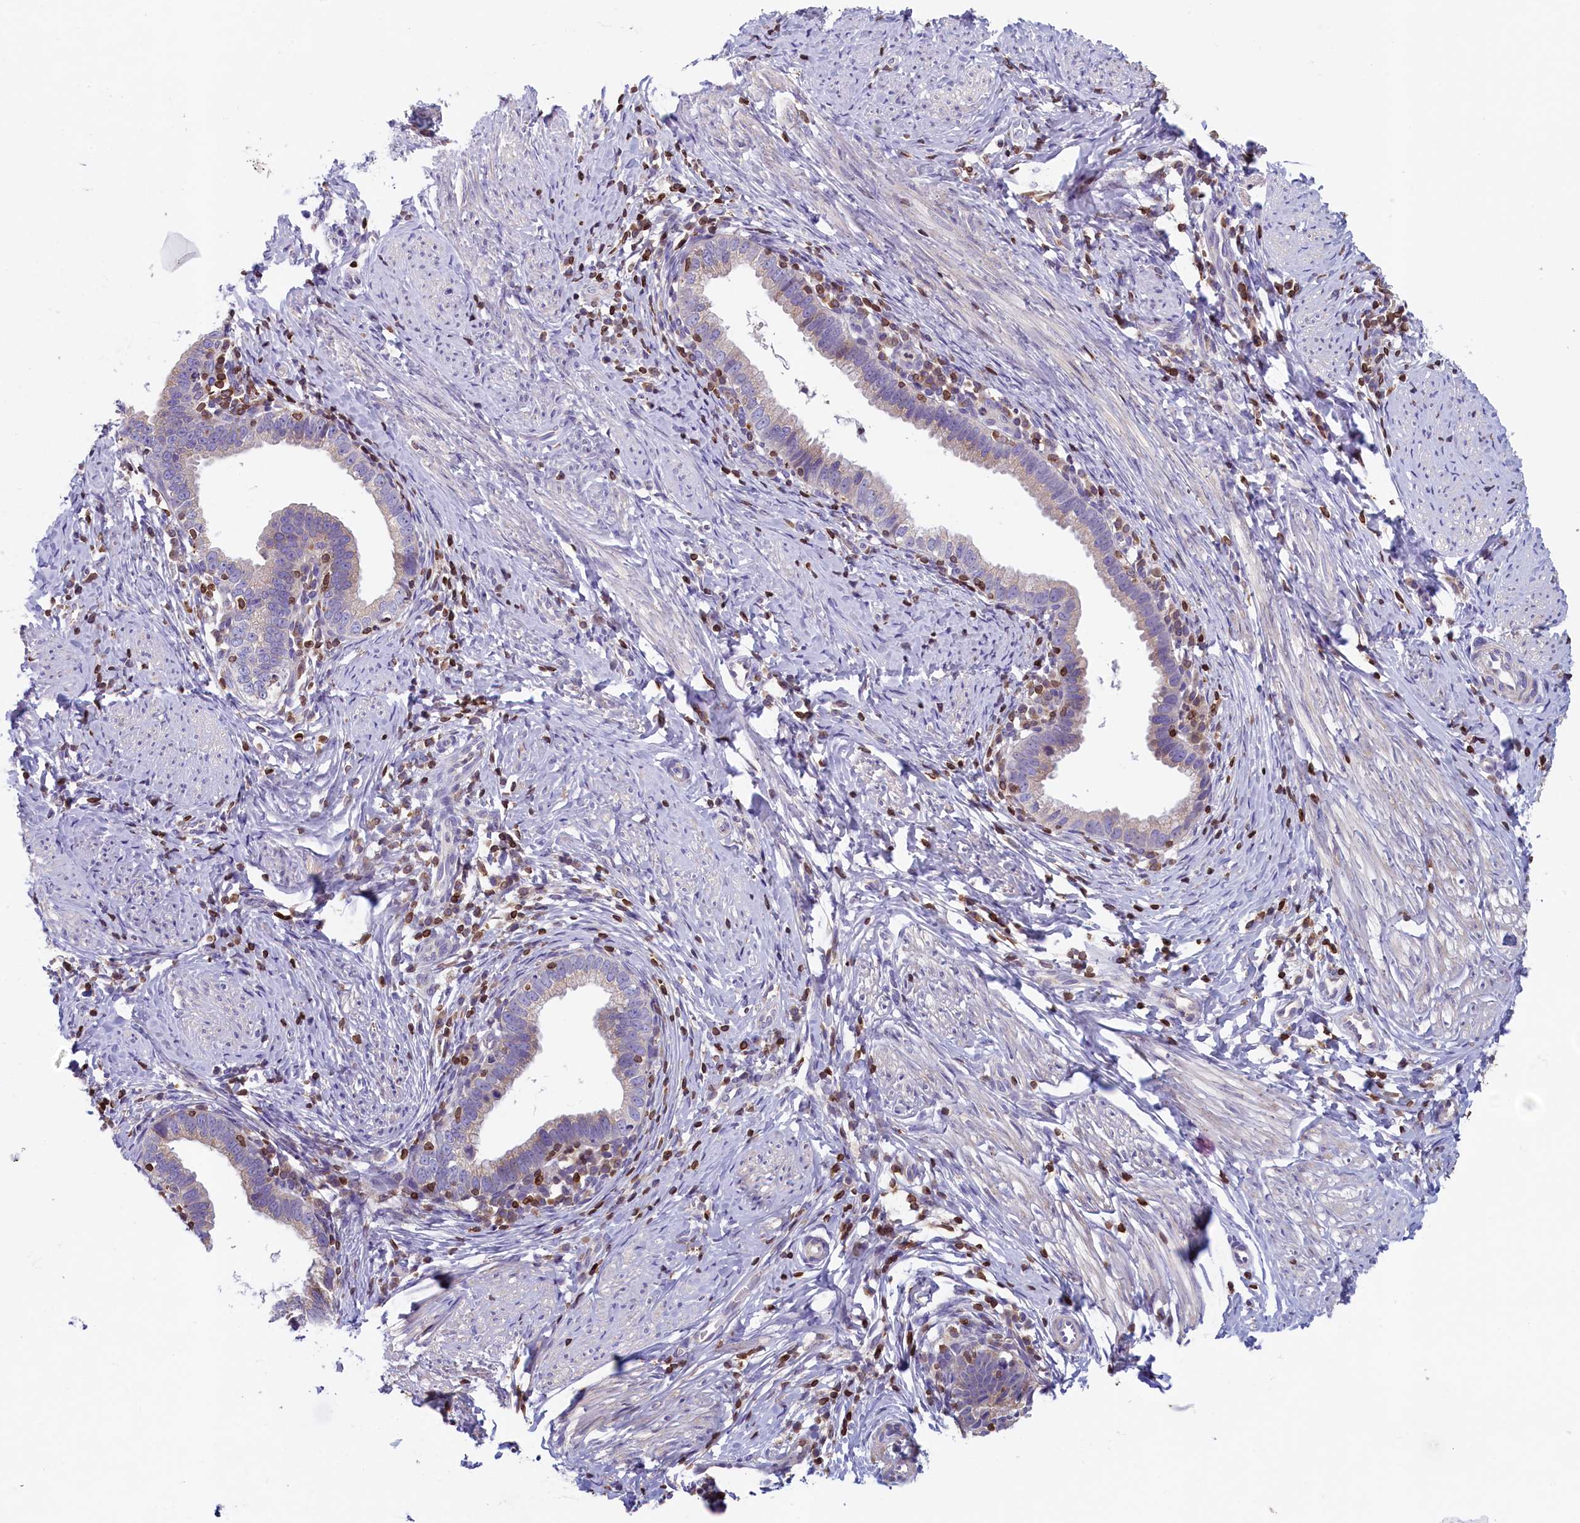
{"staining": {"intensity": "weak", "quantity": "<25%", "location": "cytoplasmic/membranous"}, "tissue": "cervical cancer", "cell_type": "Tumor cells", "image_type": "cancer", "snomed": [{"axis": "morphology", "description": "Adenocarcinoma, NOS"}, {"axis": "topography", "description": "Cervix"}], "caption": "IHC micrograph of cervical cancer stained for a protein (brown), which exhibits no positivity in tumor cells.", "gene": "TRAF3IP3", "patient": {"sex": "female", "age": 36}}